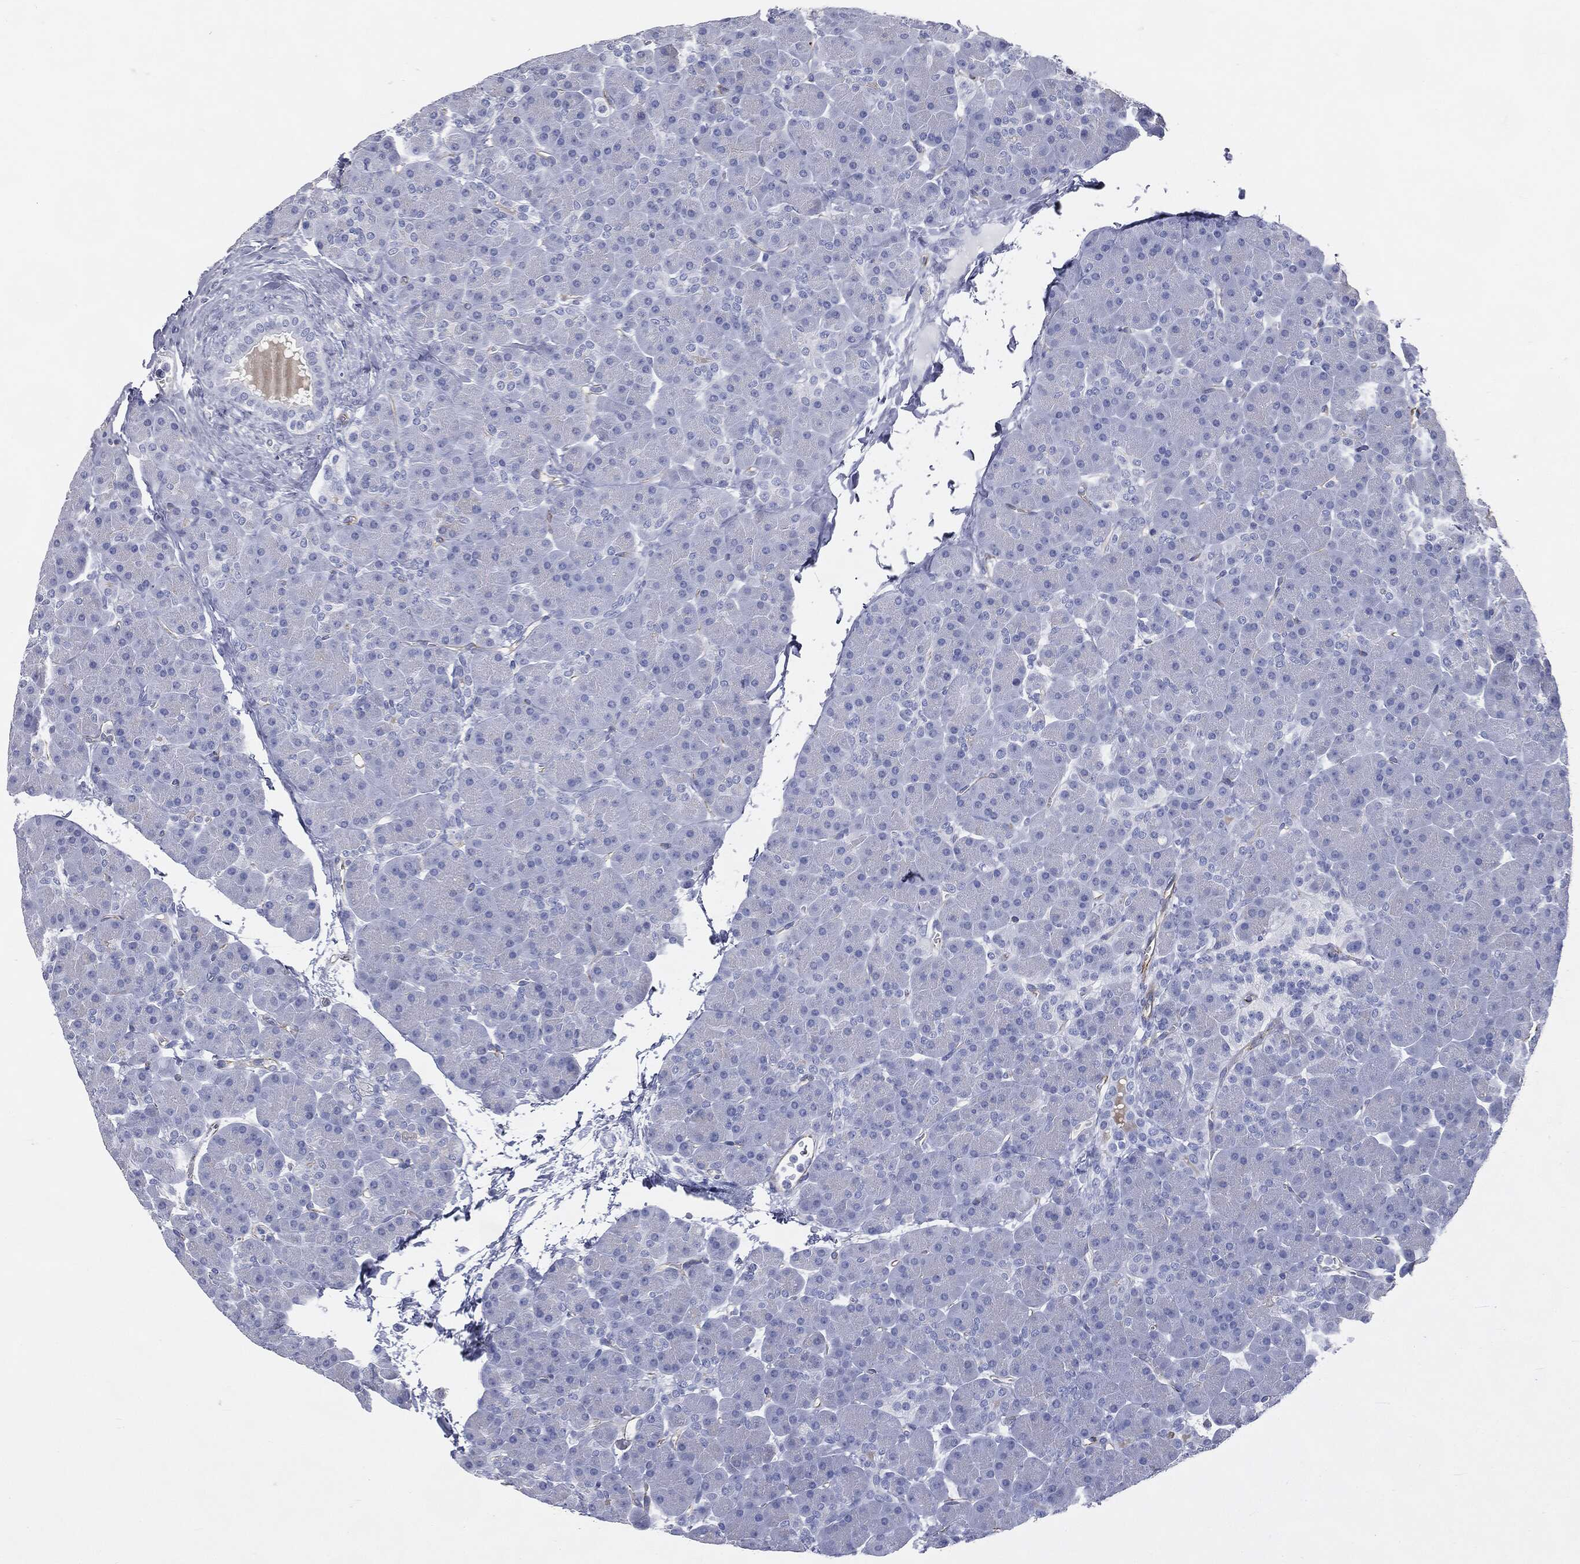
{"staining": {"intensity": "negative", "quantity": "none", "location": "none"}, "tissue": "pancreas", "cell_type": "Exocrine glandular cells", "image_type": "normal", "snomed": [{"axis": "morphology", "description": "Normal tissue, NOS"}, {"axis": "topography", "description": "Pancreas"}], "caption": "The micrograph reveals no staining of exocrine glandular cells in unremarkable pancreas.", "gene": "MUC5AC", "patient": {"sex": "female", "age": 44}}